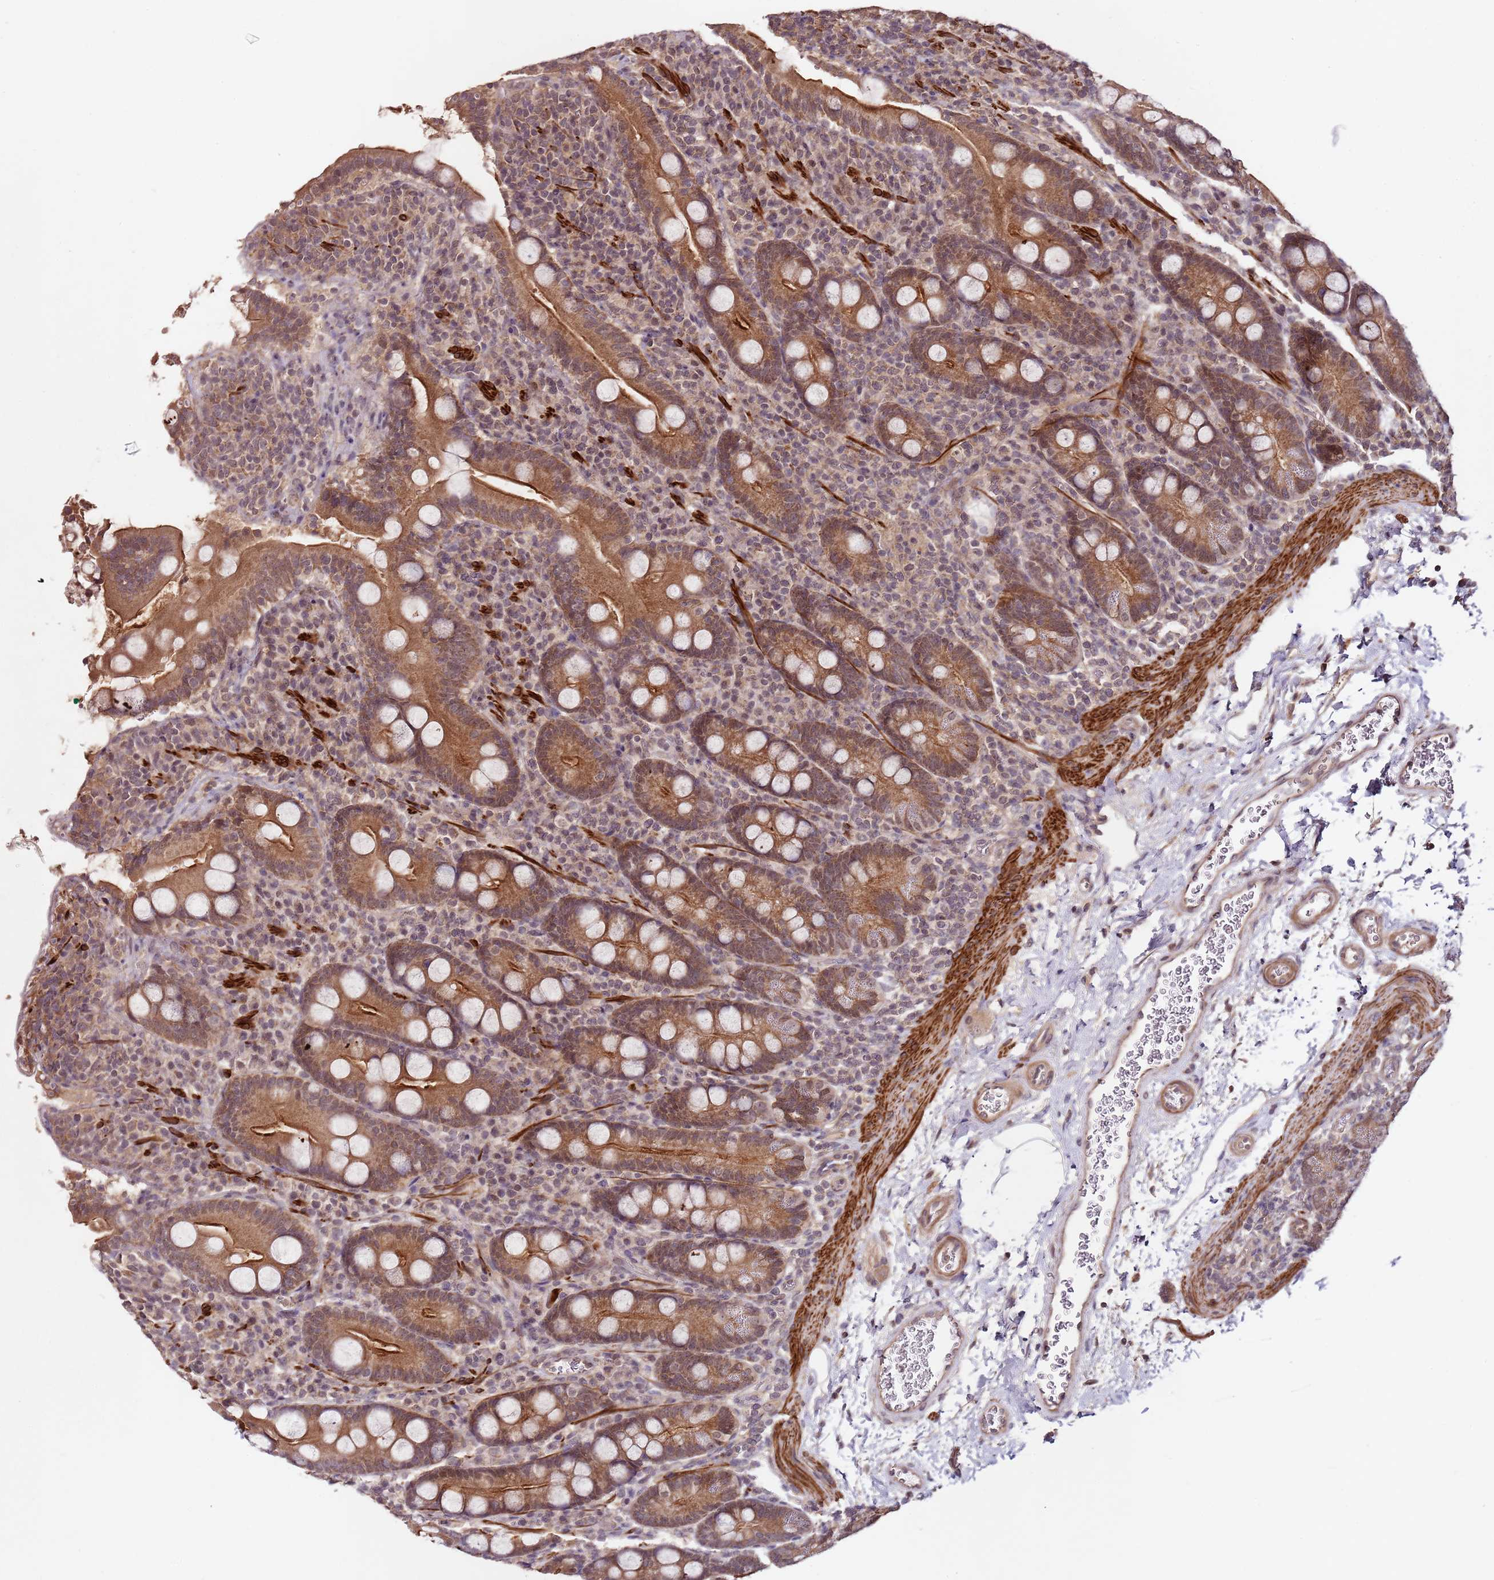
{"staining": {"intensity": "moderate", "quantity": ">75%", "location": "cytoplasmic/membranous"}, "tissue": "duodenum", "cell_type": "Glandular cells", "image_type": "normal", "snomed": [{"axis": "morphology", "description": "Normal tissue, NOS"}, {"axis": "topography", "description": "Duodenum"}], "caption": "High-power microscopy captured an immunohistochemistry (IHC) micrograph of benign duodenum, revealing moderate cytoplasmic/membranous expression in approximately >75% of glandular cells.", "gene": "LIN37", "patient": {"sex": "male", "age": 35}}